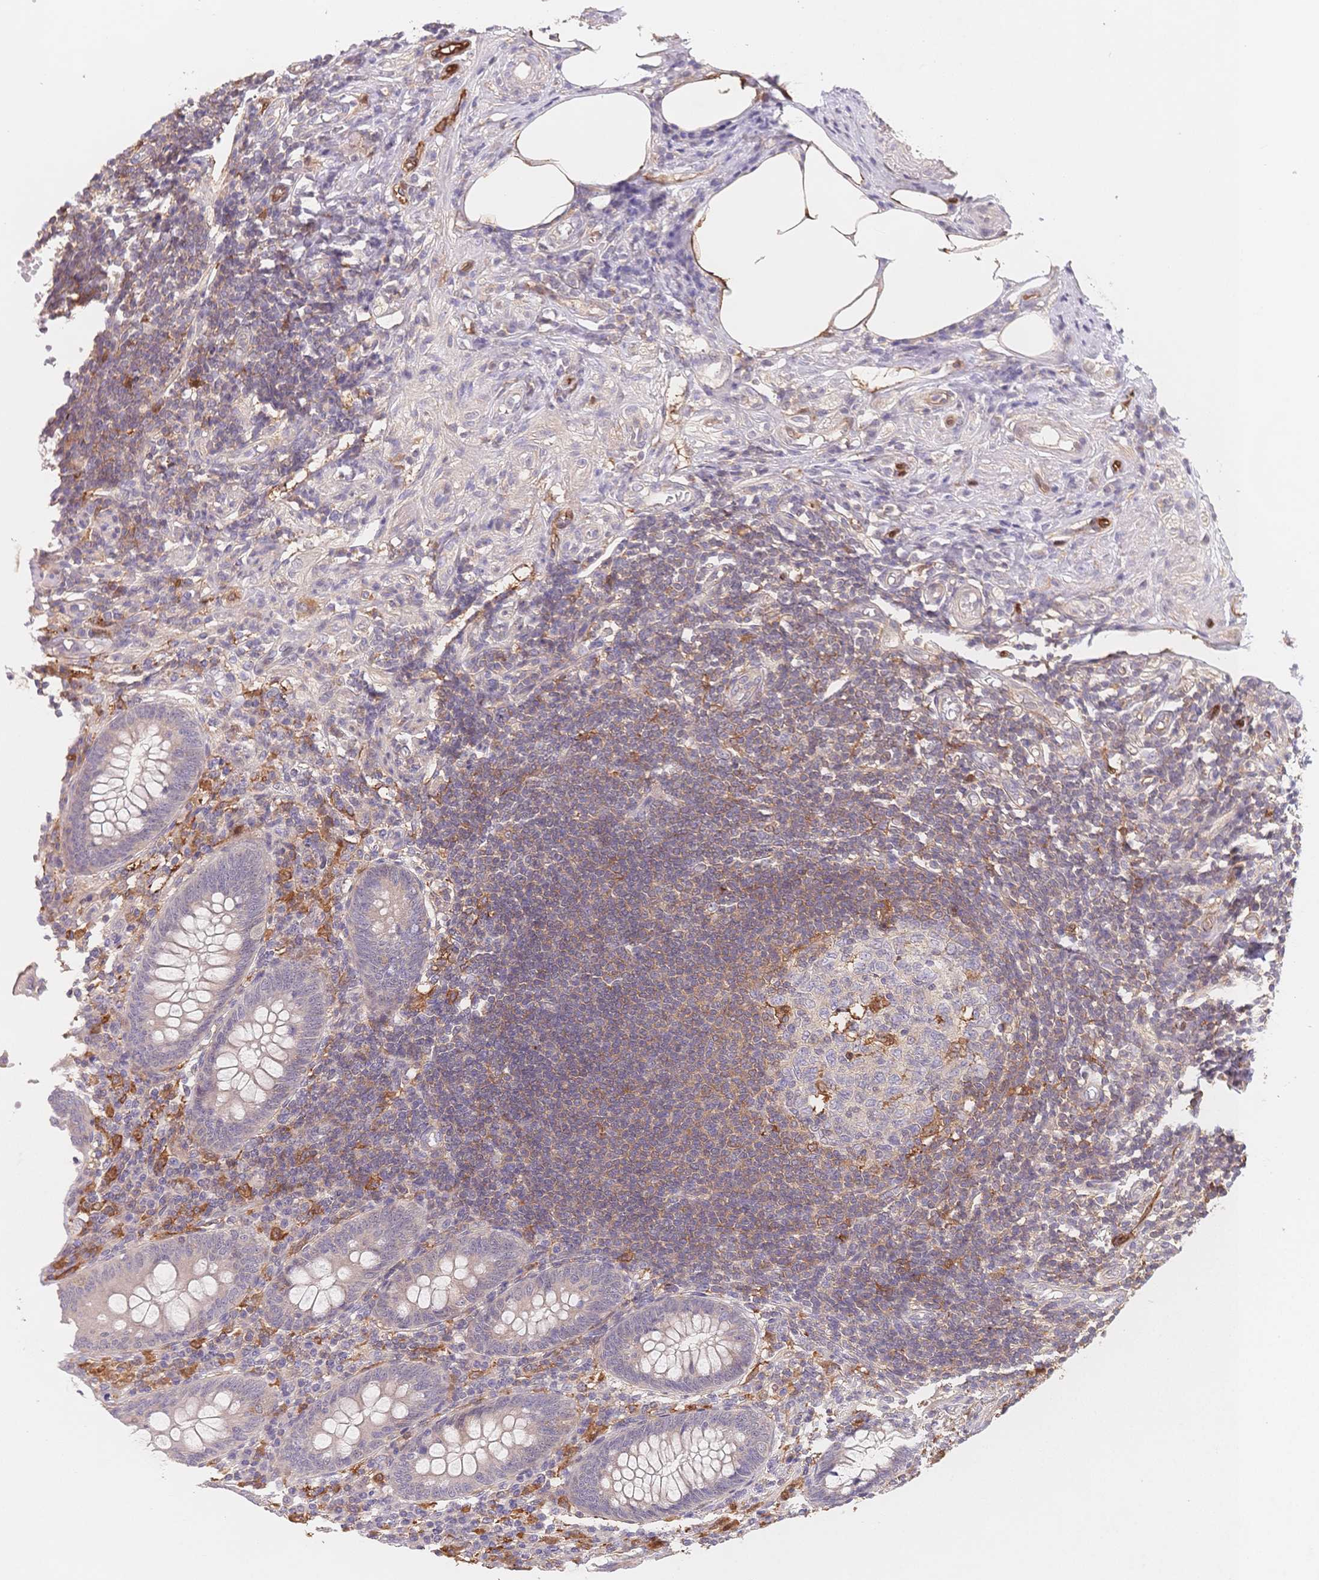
{"staining": {"intensity": "weak", "quantity": "<25%", "location": "cytoplasmic/membranous"}, "tissue": "appendix", "cell_type": "Glandular cells", "image_type": "normal", "snomed": [{"axis": "morphology", "description": "Normal tissue, NOS"}, {"axis": "topography", "description": "Appendix"}], "caption": "Immunohistochemical staining of normal appendix exhibits no significant staining in glandular cells. The staining was performed using DAB (3,3'-diaminobenzidine) to visualize the protein expression in brown, while the nuclei were stained in blue with hematoxylin (Magnification: 20x).", "gene": "C12orf75", "patient": {"sex": "female", "age": 57}}